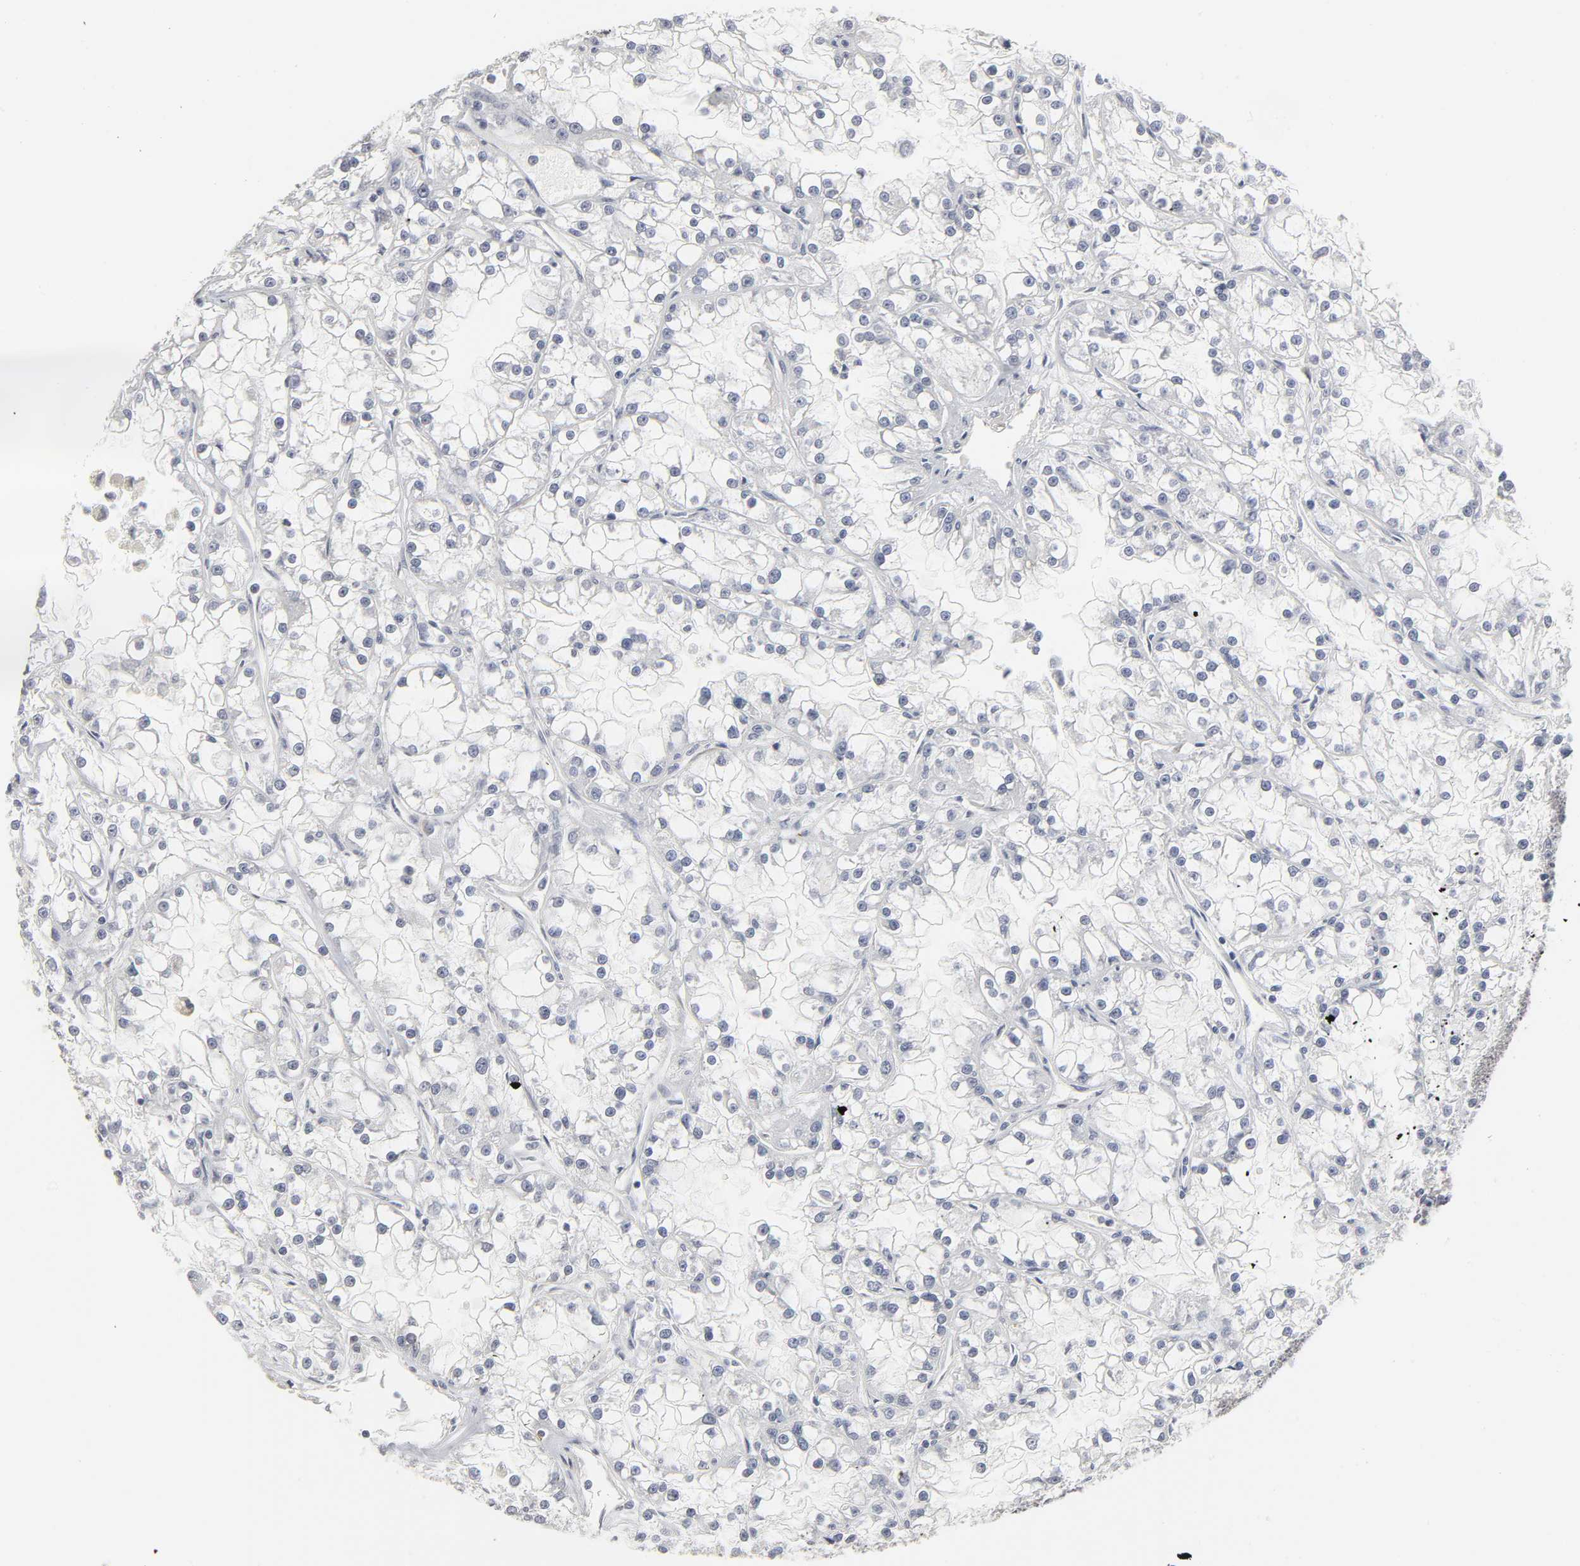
{"staining": {"intensity": "negative", "quantity": "none", "location": "none"}, "tissue": "renal cancer", "cell_type": "Tumor cells", "image_type": "cancer", "snomed": [{"axis": "morphology", "description": "Adenocarcinoma, NOS"}, {"axis": "topography", "description": "Kidney"}], "caption": "Immunohistochemistry histopathology image of neoplastic tissue: adenocarcinoma (renal) stained with DAB (3,3'-diaminobenzidine) reveals no significant protein staining in tumor cells.", "gene": "PDLIM3", "patient": {"sex": "female", "age": 52}}